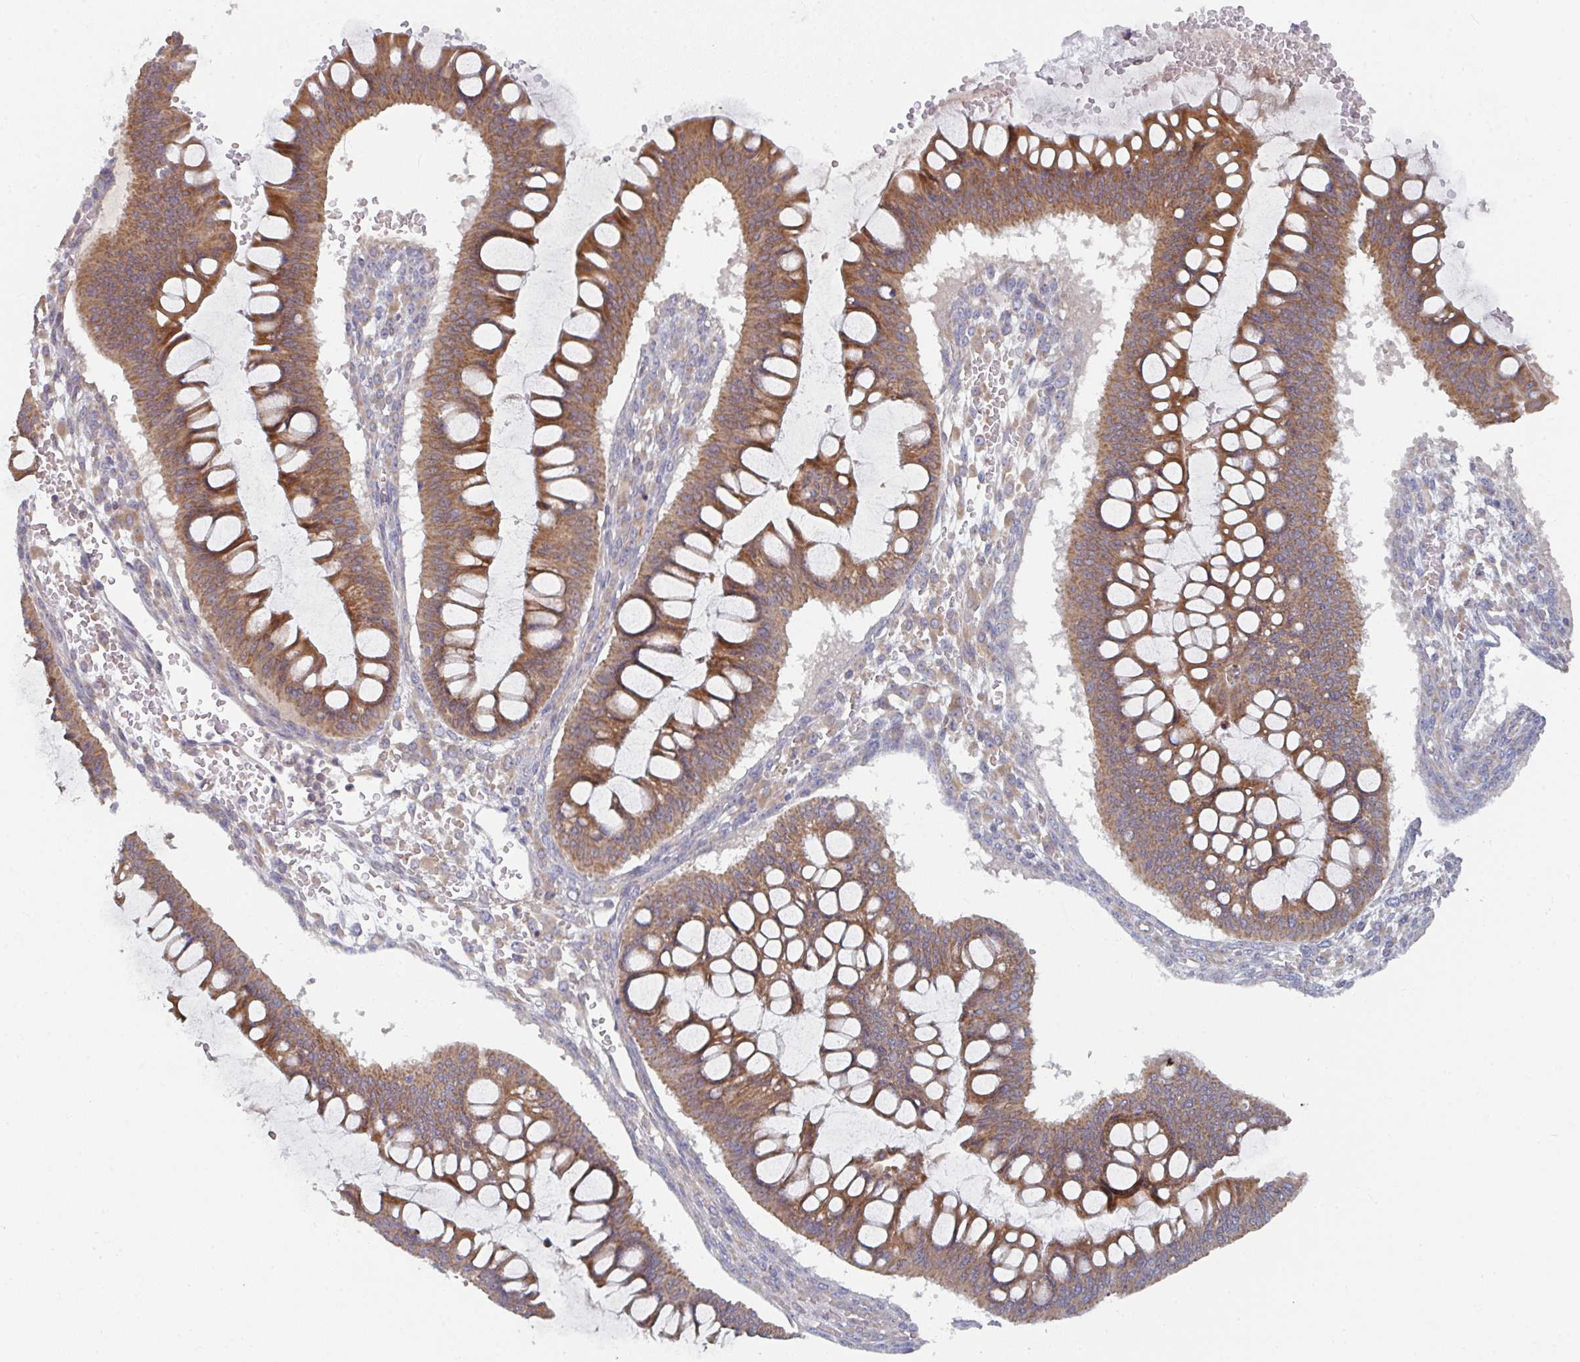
{"staining": {"intensity": "moderate", "quantity": ">75%", "location": "cytoplasmic/membranous"}, "tissue": "ovarian cancer", "cell_type": "Tumor cells", "image_type": "cancer", "snomed": [{"axis": "morphology", "description": "Cystadenocarcinoma, mucinous, NOS"}, {"axis": "topography", "description": "Ovary"}], "caption": "DAB (3,3'-diaminobenzidine) immunohistochemical staining of human ovarian cancer (mucinous cystadenocarcinoma) exhibits moderate cytoplasmic/membranous protein staining in approximately >75% of tumor cells. Using DAB (3,3'-diaminobenzidine) (brown) and hematoxylin (blue) stains, captured at high magnification using brightfield microscopy.", "gene": "ELOVL1", "patient": {"sex": "female", "age": 73}}